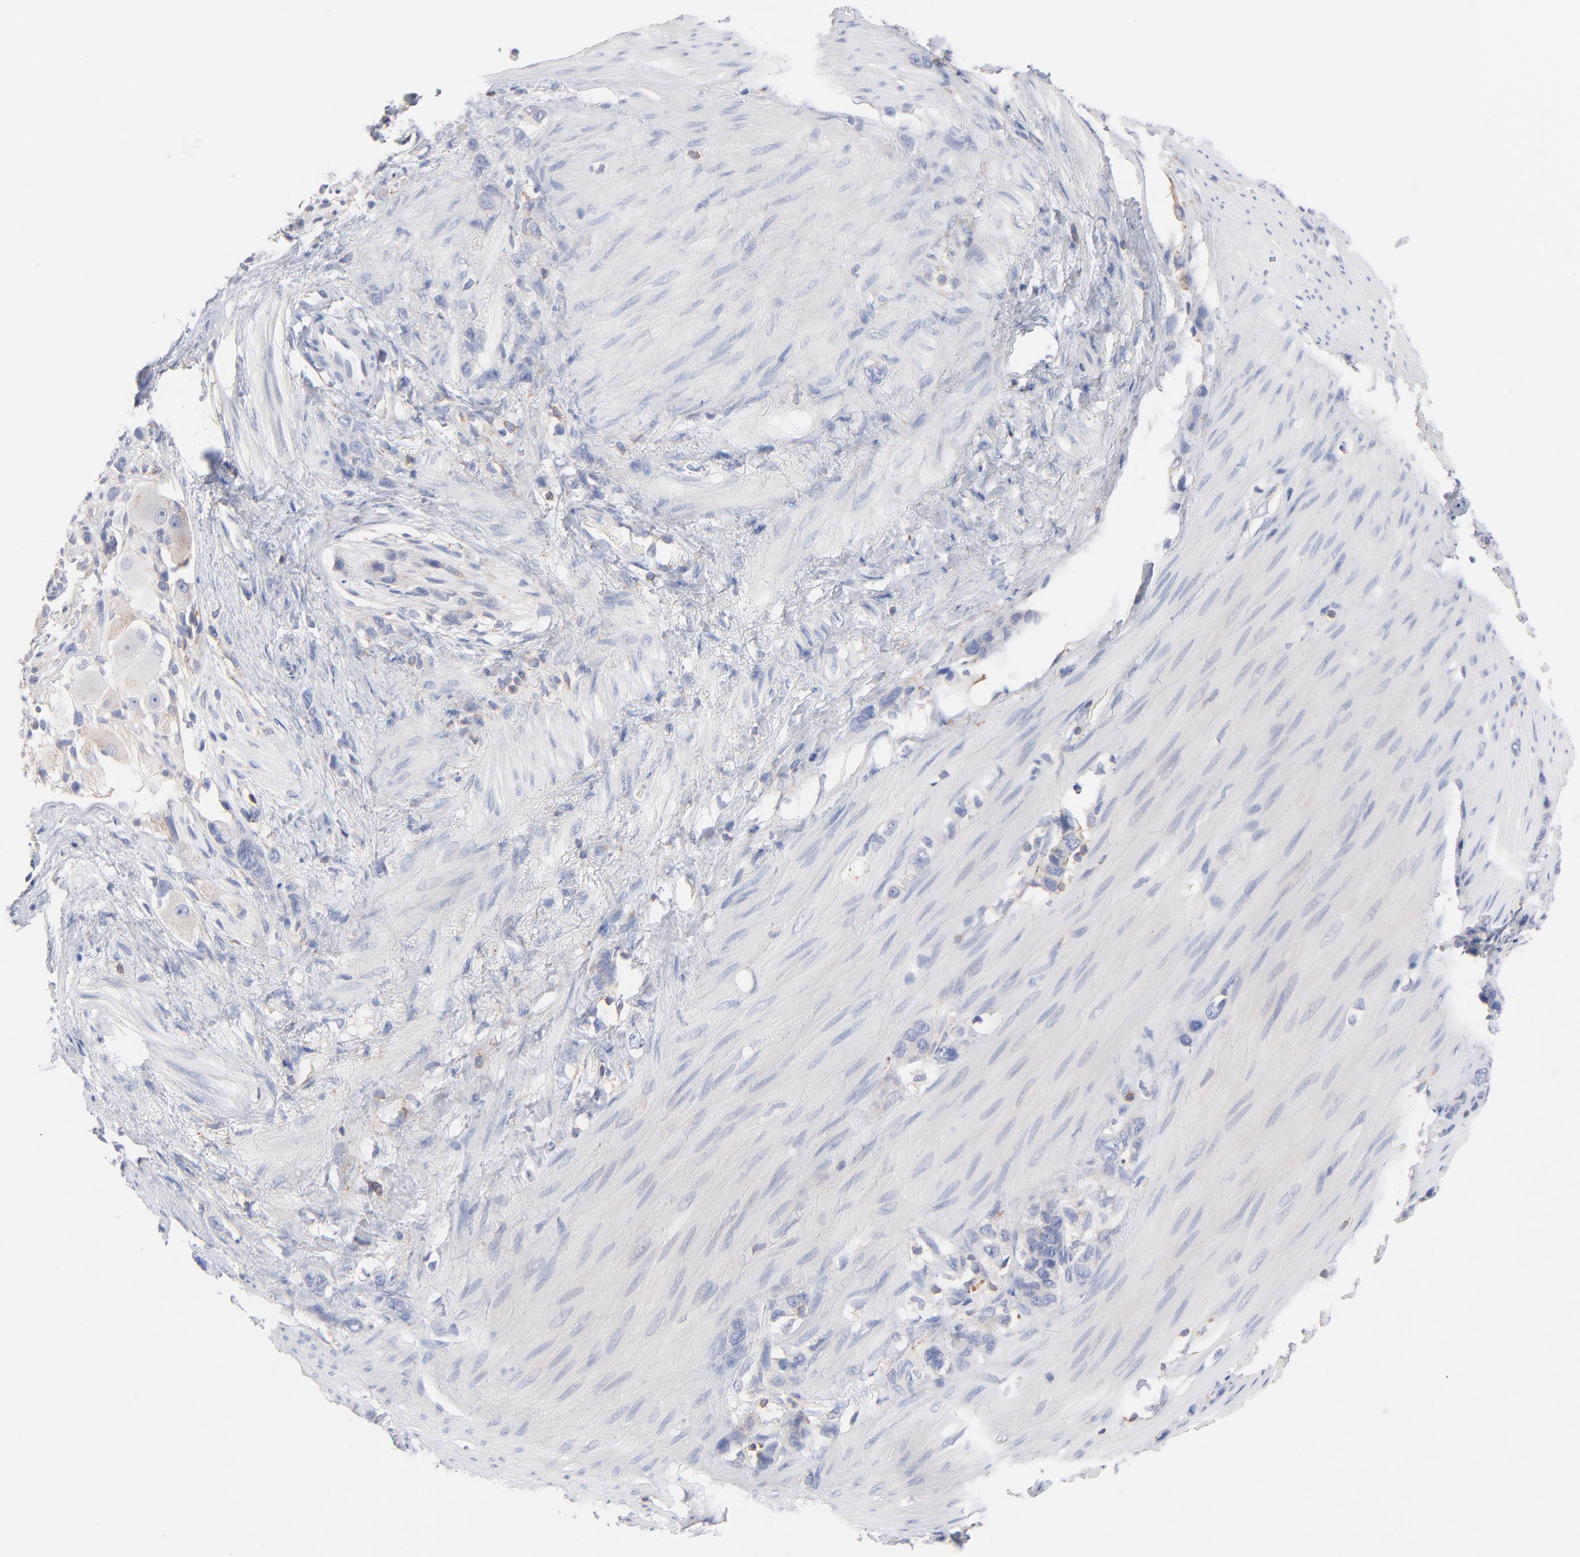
{"staining": {"intensity": "negative", "quantity": "none", "location": "none"}, "tissue": "stomach cancer", "cell_type": "Tumor cells", "image_type": "cancer", "snomed": [{"axis": "morphology", "description": "Normal tissue, NOS"}, {"axis": "morphology", "description": "Adenocarcinoma, NOS"}, {"axis": "morphology", "description": "Adenocarcinoma, High grade"}, {"axis": "topography", "description": "Stomach, upper"}, {"axis": "topography", "description": "Stomach"}], "caption": "High power microscopy image of an IHC image of stomach adenocarcinoma (high-grade), revealing no significant expression in tumor cells.", "gene": "SEPTIN6", "patient": {"sex": "female", "age": 65}}